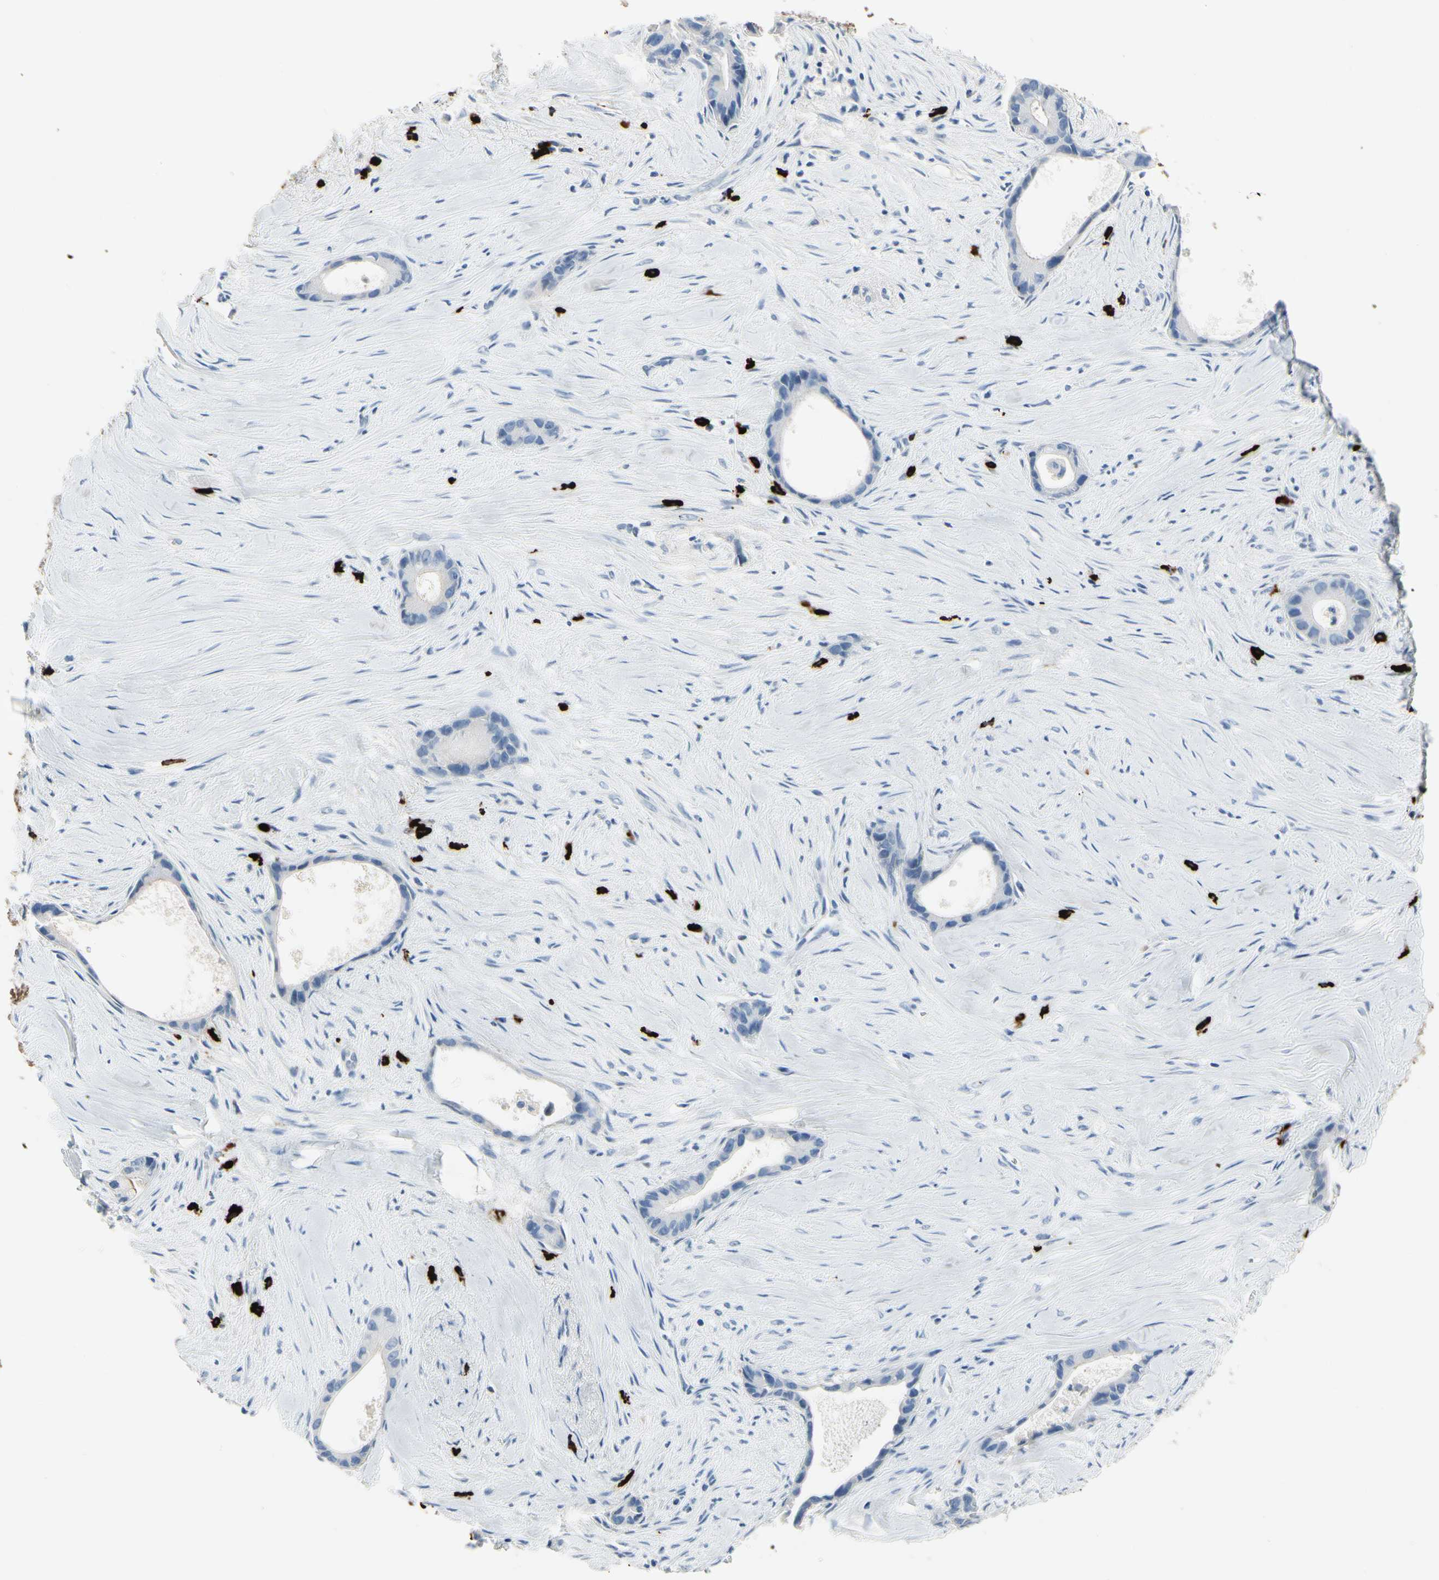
{"staining": {"intensity": "negative", "quantity": "none", "location": "none"}, "tissue": "liver cancer", "cell_type": "Tumor cells", "image_type": "cancer", "snomed": [{"axis": "morphology", "description": "Cholangiocarcinoma"}, {"axis": "topography", "description": "Liver"}], "caption": "DAB immunohistochemical staining of human cholangiocarcinoma (liver) displays no significant staining in tumor cells. The staining was performed using DAB to visualize the protein expression in brown, while the nuclei were stained in blue with hematoxylin (Magnification: 20x).", "gene": "CPA3", "patient": {"sex": "female", "age": 55}}